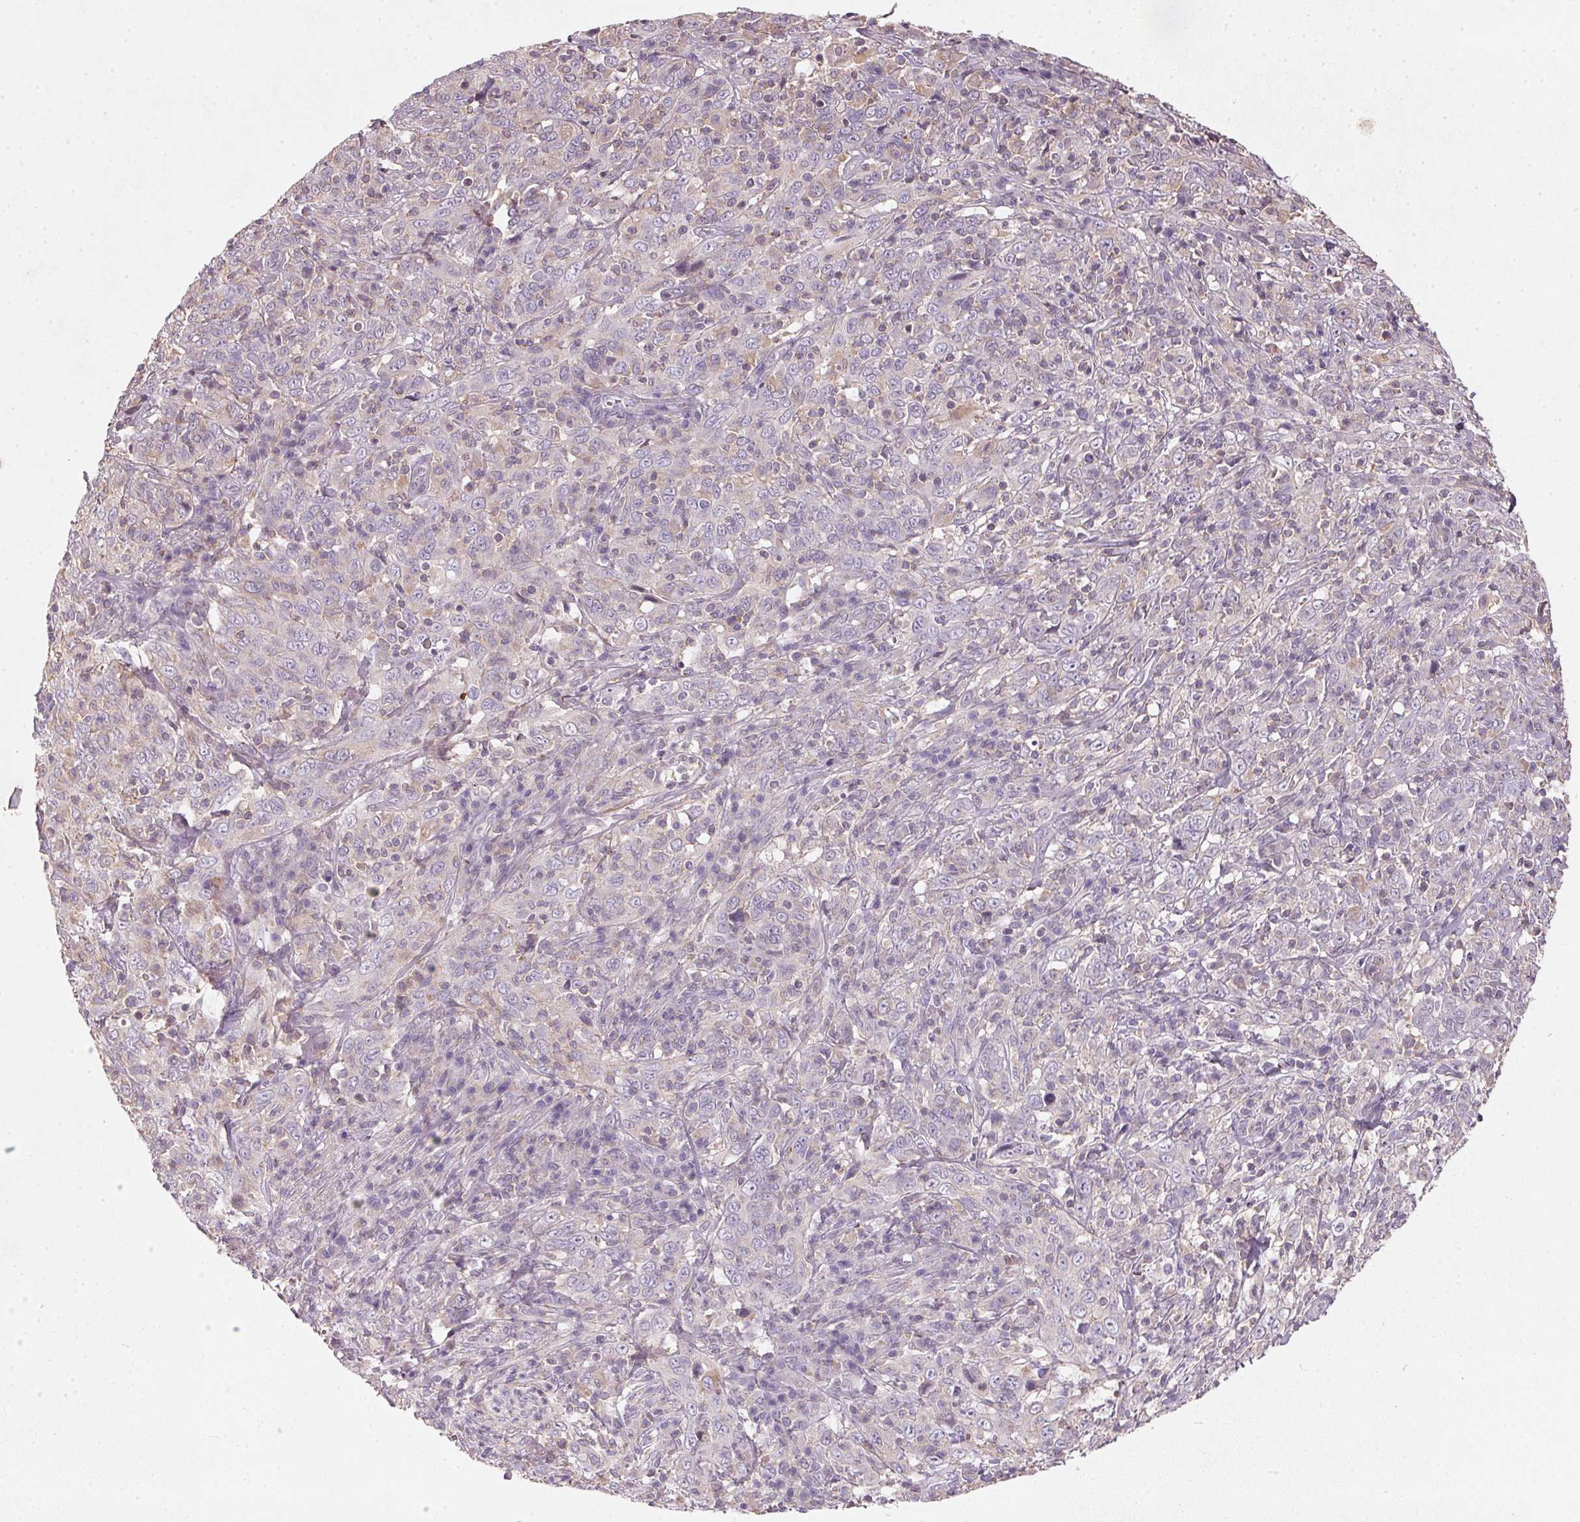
{"staining": {"intensity": "negative", "quantity": "none", "location": "none"}, "tissue": "cervical cancer", "cell_type": "Tumor cells", "image_type": "cancer", "snomed": [{"axis": "morphology", "description": "Squamous cell carcinoma, NOS"}, {"axis": "topography", "description": "Cervix"}], "caption": "Tumor cells show no significant expression in cervical cancer.", "gene": "KCNK15", "patient": {"sex": "female", "age": 46}}